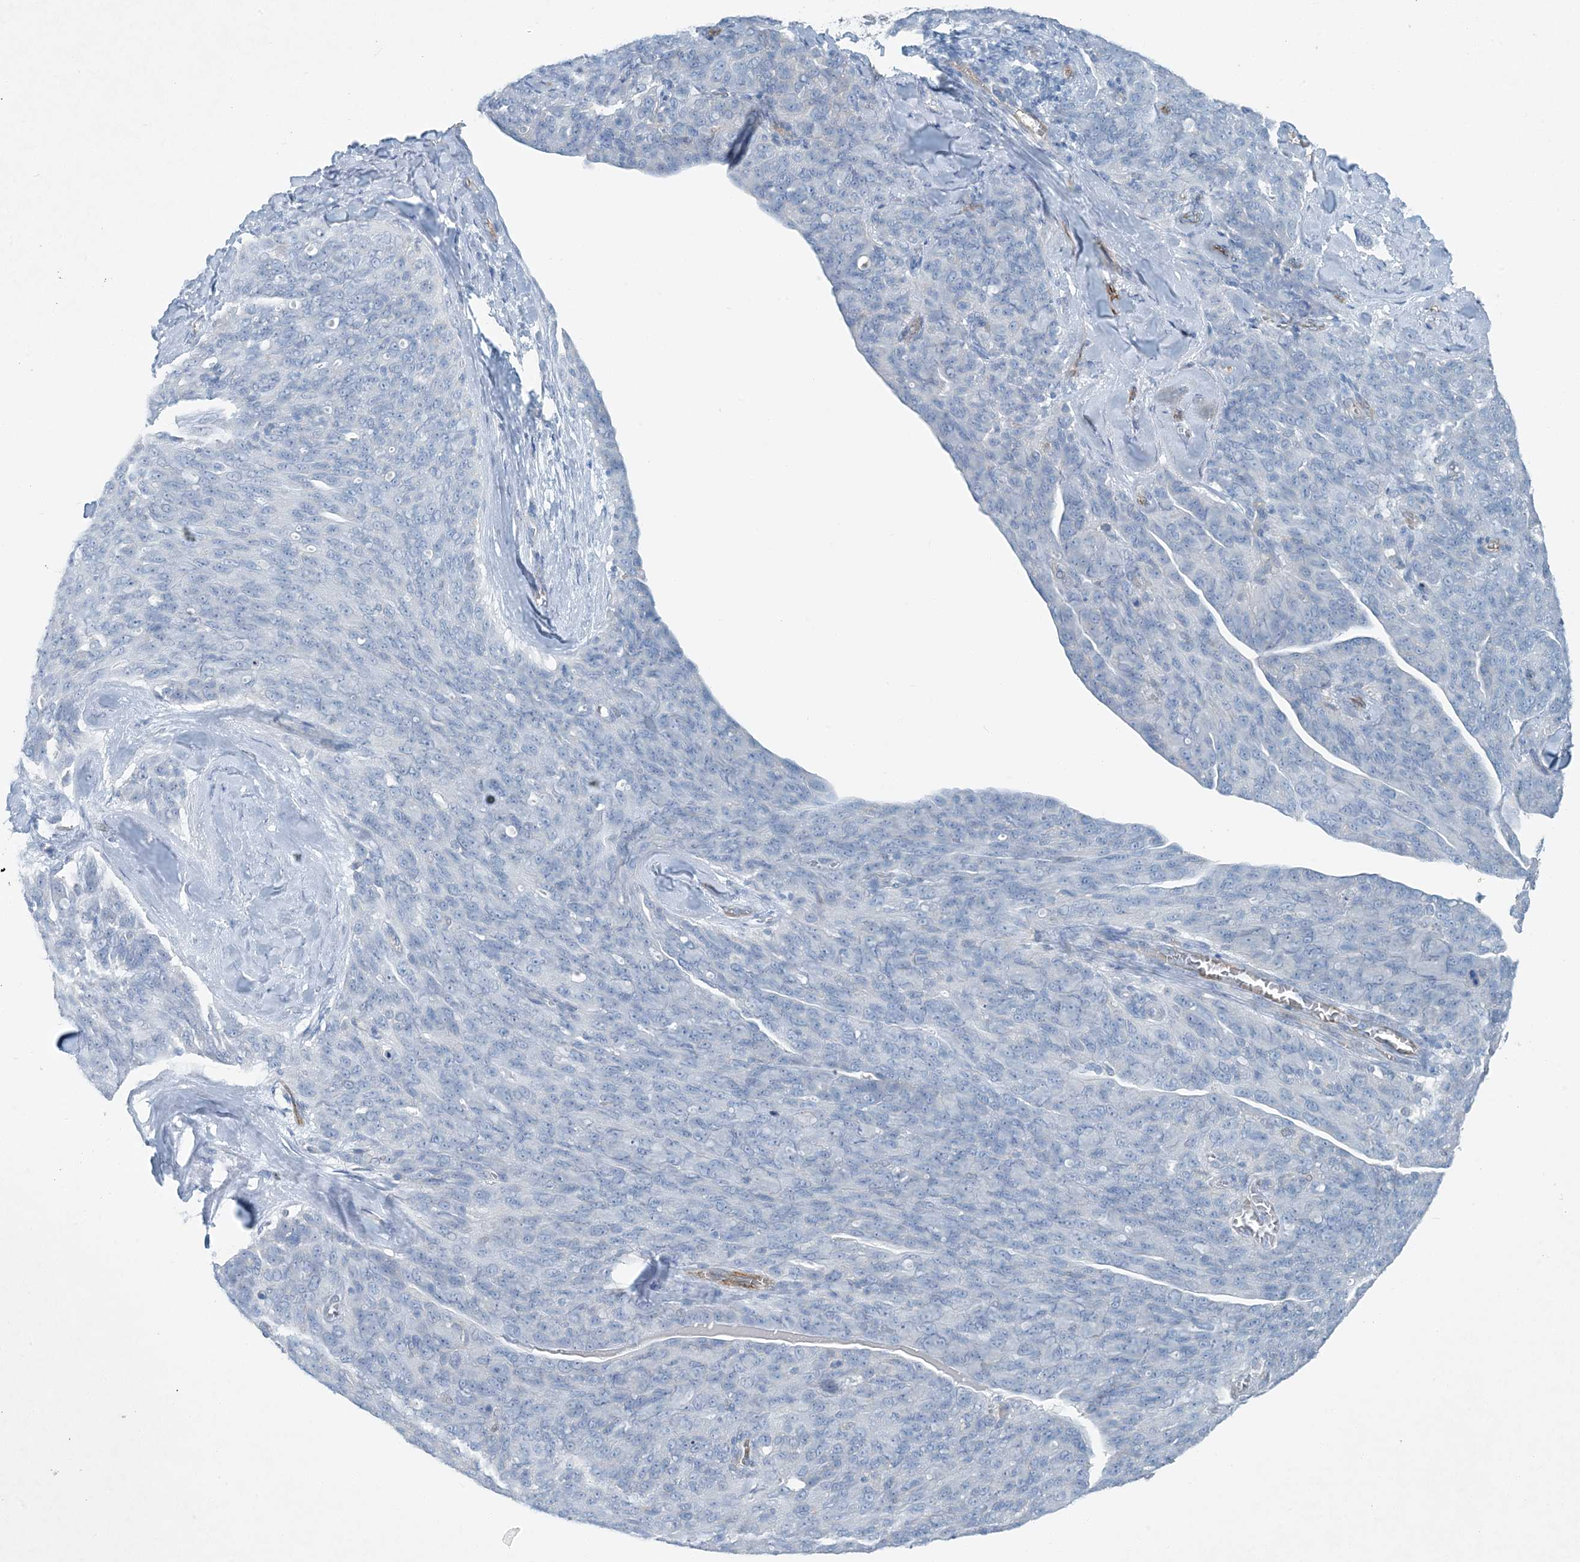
{"staining": {"intensity": "negative", "quantity": "none", "location": "none"}, "tissue": "ovarian cancer", "cell_type": "Tumor cells", "image_type": "cancer", "snomed": [{"axis": "morphology", "description": "Carcinoma, endometroid"}, {"axis": "topography", "description": "Ovary"}], "caption": "IHC histopathology image of ovarian cancer stained for a protein (brown), which shows no expression in tumor cells.", "gene": "PGM5", "patient": {"sex": "female", "age": 60}}